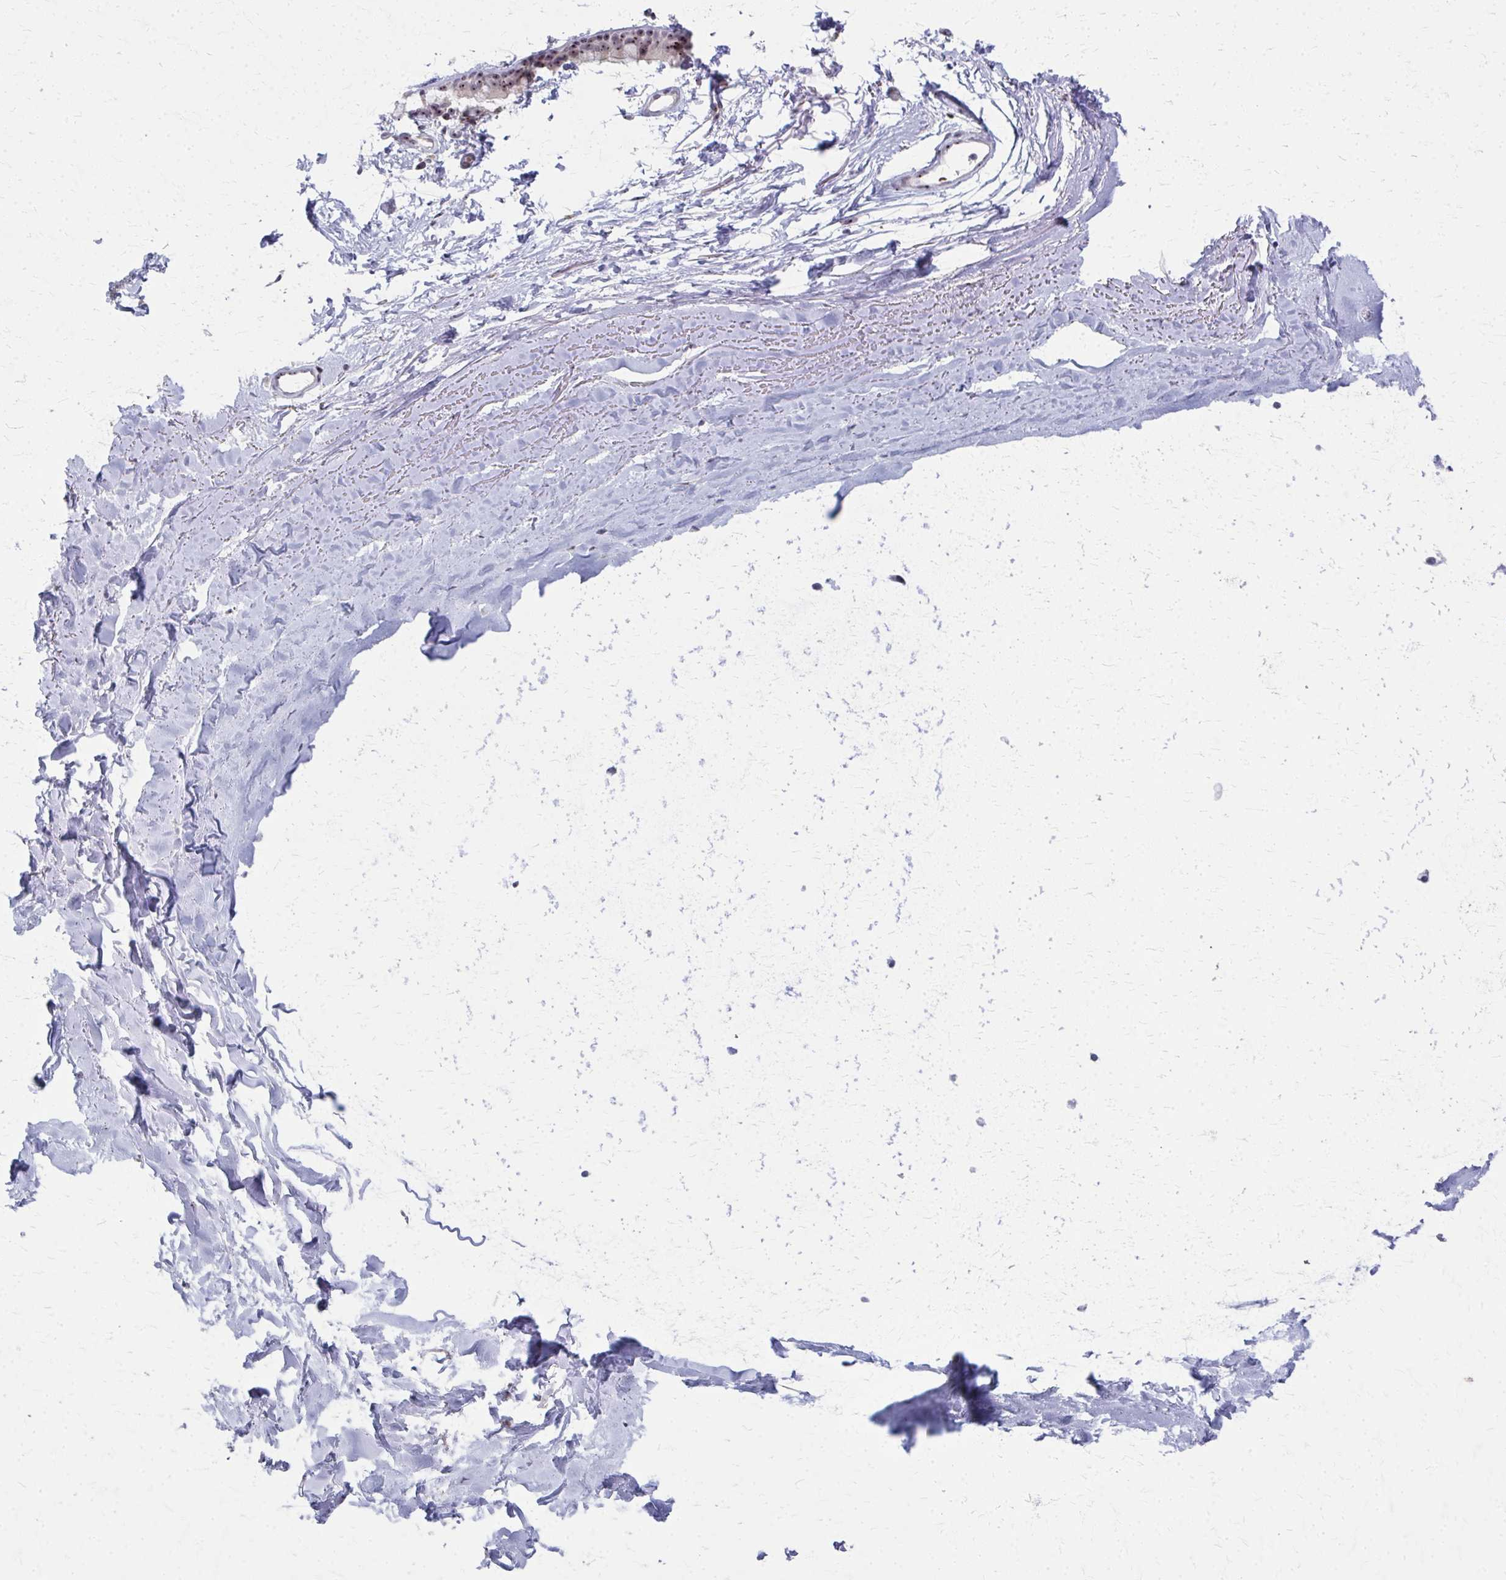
{"staining": {"intensity": "negative", "quantity": "none", "location": "none"}, "tissue": "adipose tissue", "cell_type": "Adipocytes", "image_type": "normal", "snomed": [{"axis": "morphology", "description": "Normal tissue, NOS"}, {"axis": "topography", "description": "Cartilage tissue"}, {"axis": "topography", "description": "Bronchus"}], "caption": "This is a photomicrograph of IHC staining of unremarkable adipose tissue, which shows no expression in adipocytes. Brightfield microscopy of immunohistochemistry (IHC) stained with DAB (3,3'-diaminobenzidine) (brown) and hematoxylin (blue), captured at high magnification.", "gene": "NUDT16", "patient": {"sex": "female", "age": 79}}